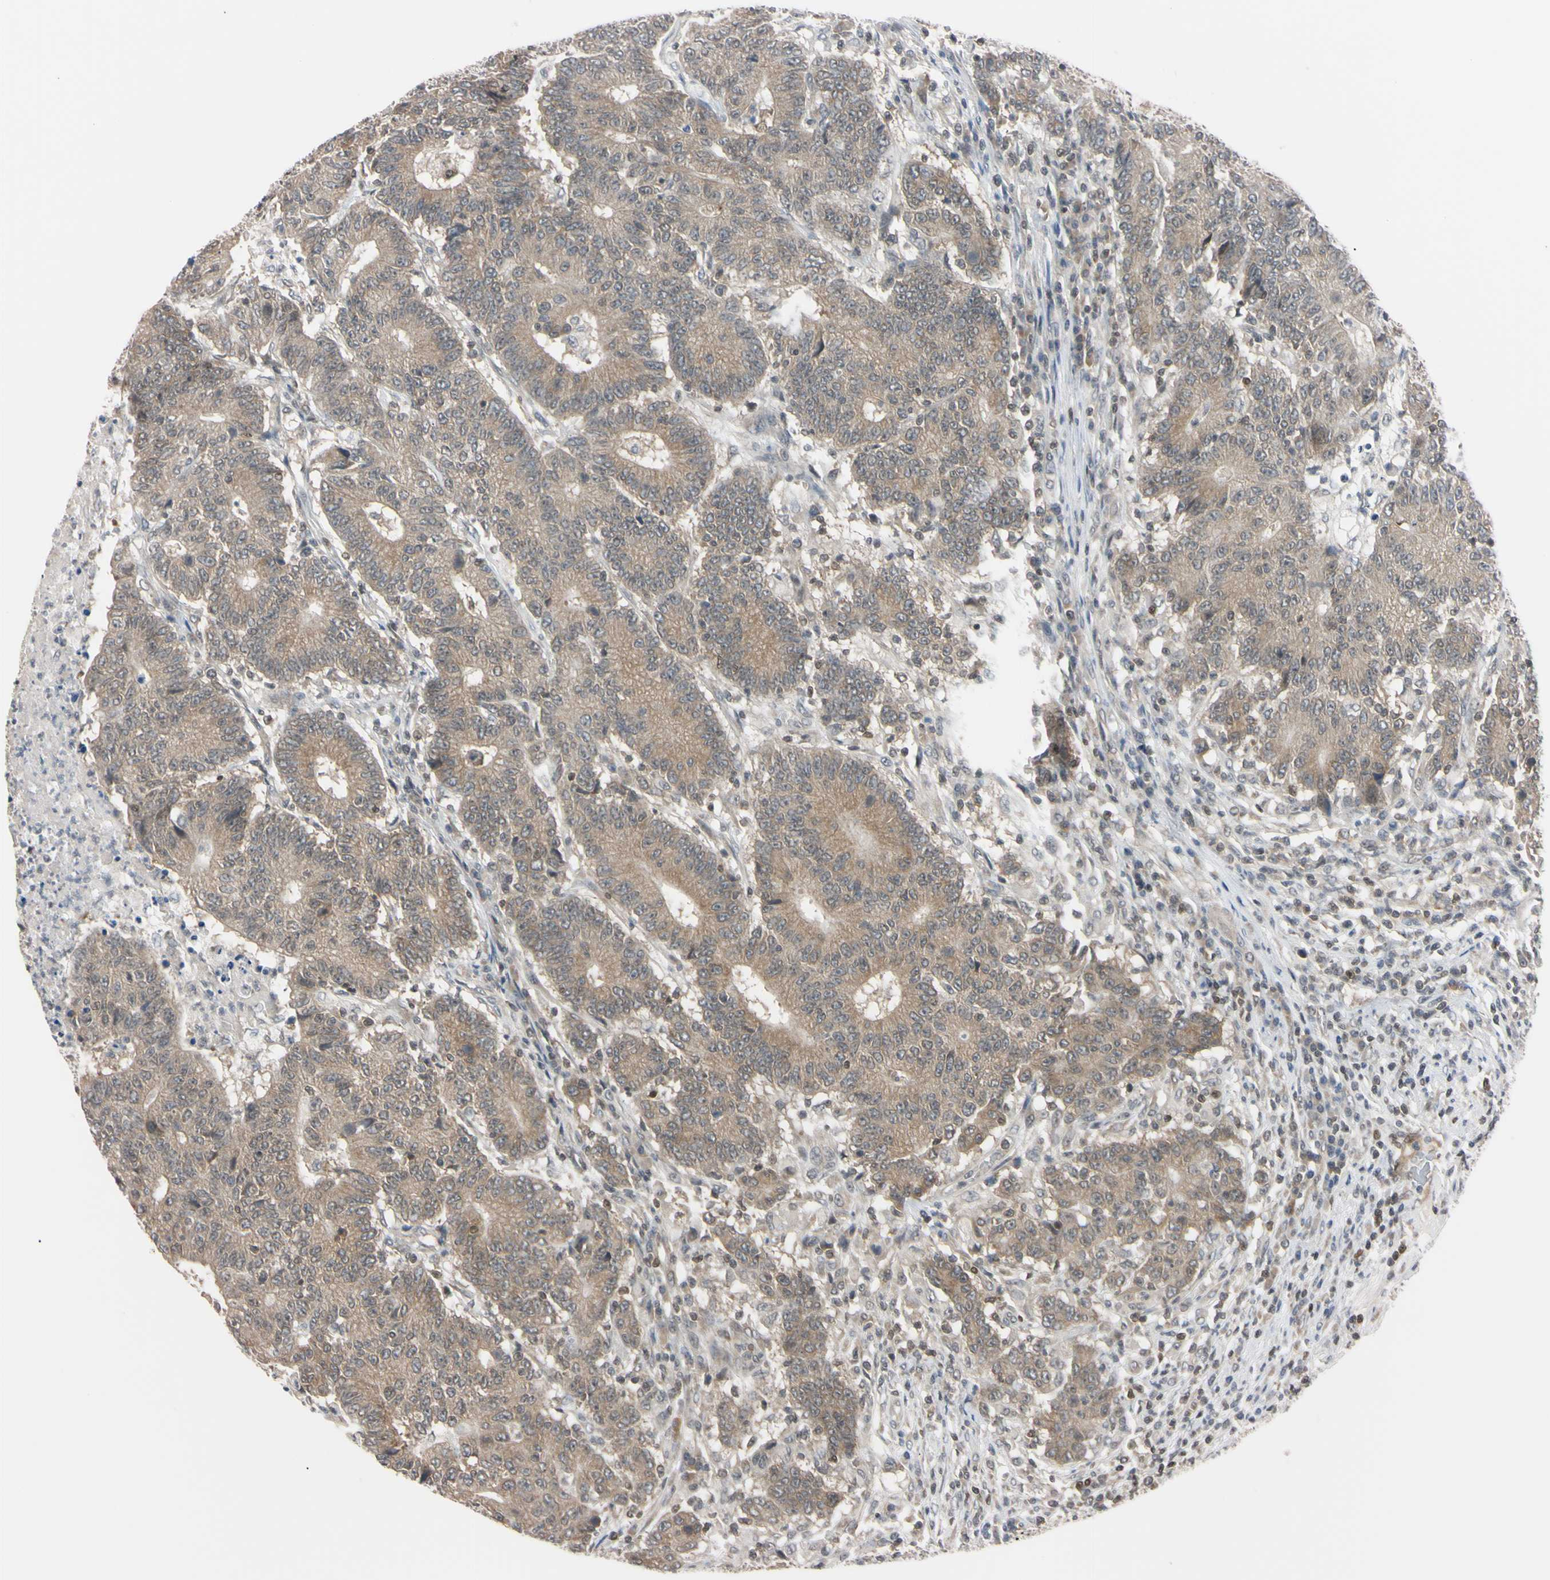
{"staining": {"intensity": "weak", "quantity": ">75%", "location": "cytoplasmic/membranous"}, "tissue": "colorectal cancer", "cell_type": "Tumor cells", "image_type": "cancer", "snomed": [{"axis": "morphology", "description": "Normal tissue, NOS"}, {"axis": "morphology", "description": "Adenocarcinoma, NOS"}, {"axis": "topography", "description": "Colon"}], "caption": "Weak cytoplasmic/membranous positivity is appreciated in approximately >75% of tumor cells in colorectal cancer (adenocarcinoma).", "gene": "UBE2I", "patient": {"sex": "female", "age": 75}}